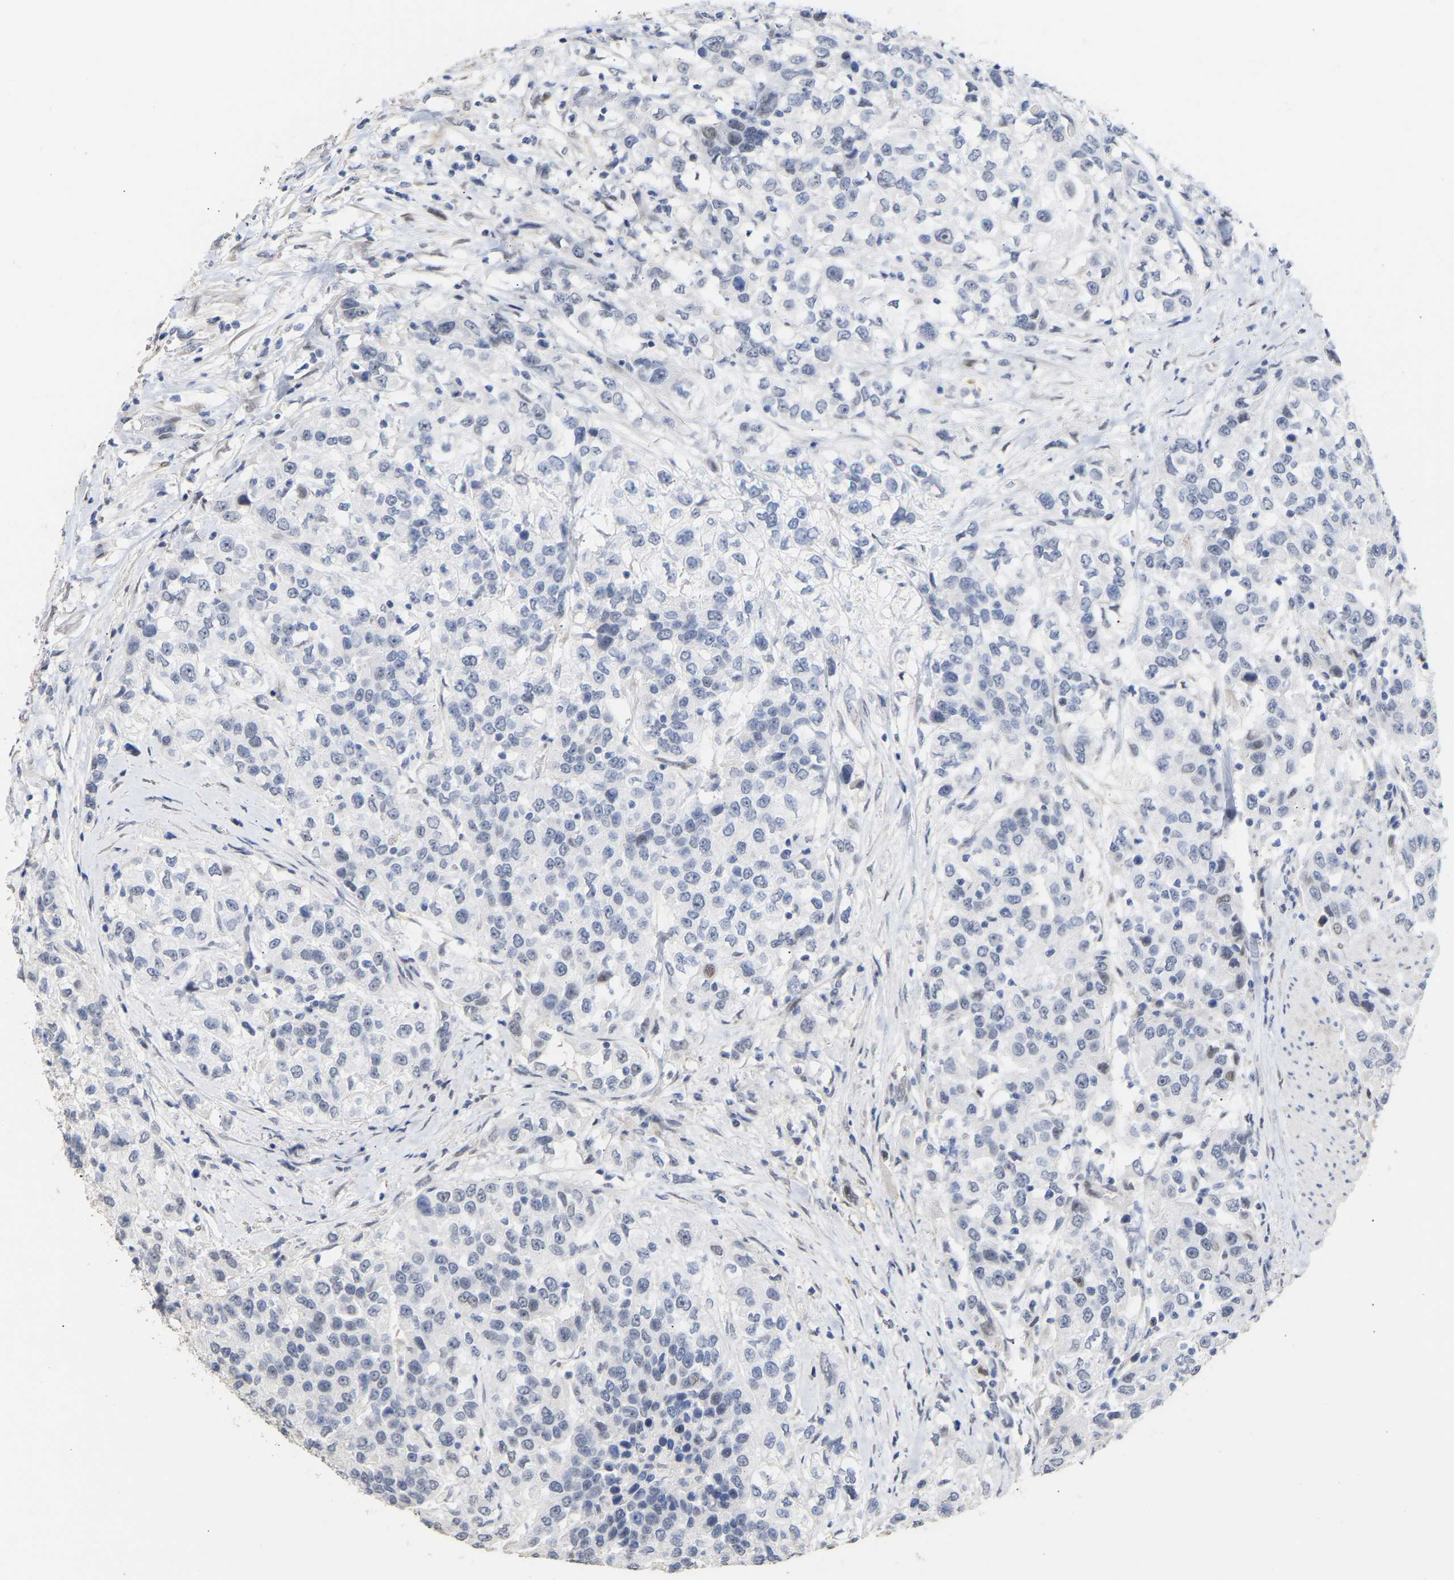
{"staining": {"intensity": "negative", "quantity": "none", "location": "none"}, "tissue": "urothelial cancer", "cell_type": "Tumor cells", "image_type": "cancer", "snomed": [{"axis": "morphology", "description": "Urothelial carcinoma, High grade"}, {"axis": "topography", "description": "Urinary bladder"}], "caption": "A micrograph of urothelial cancer stained for a protein demonstrates no brown staining in tumor cells. (DAB (3,3'-diaminobenzidine) IHC with hematoxylin counter stain).", "gene": "AMPH", "patient": {"sex": "female", "age": 80}}